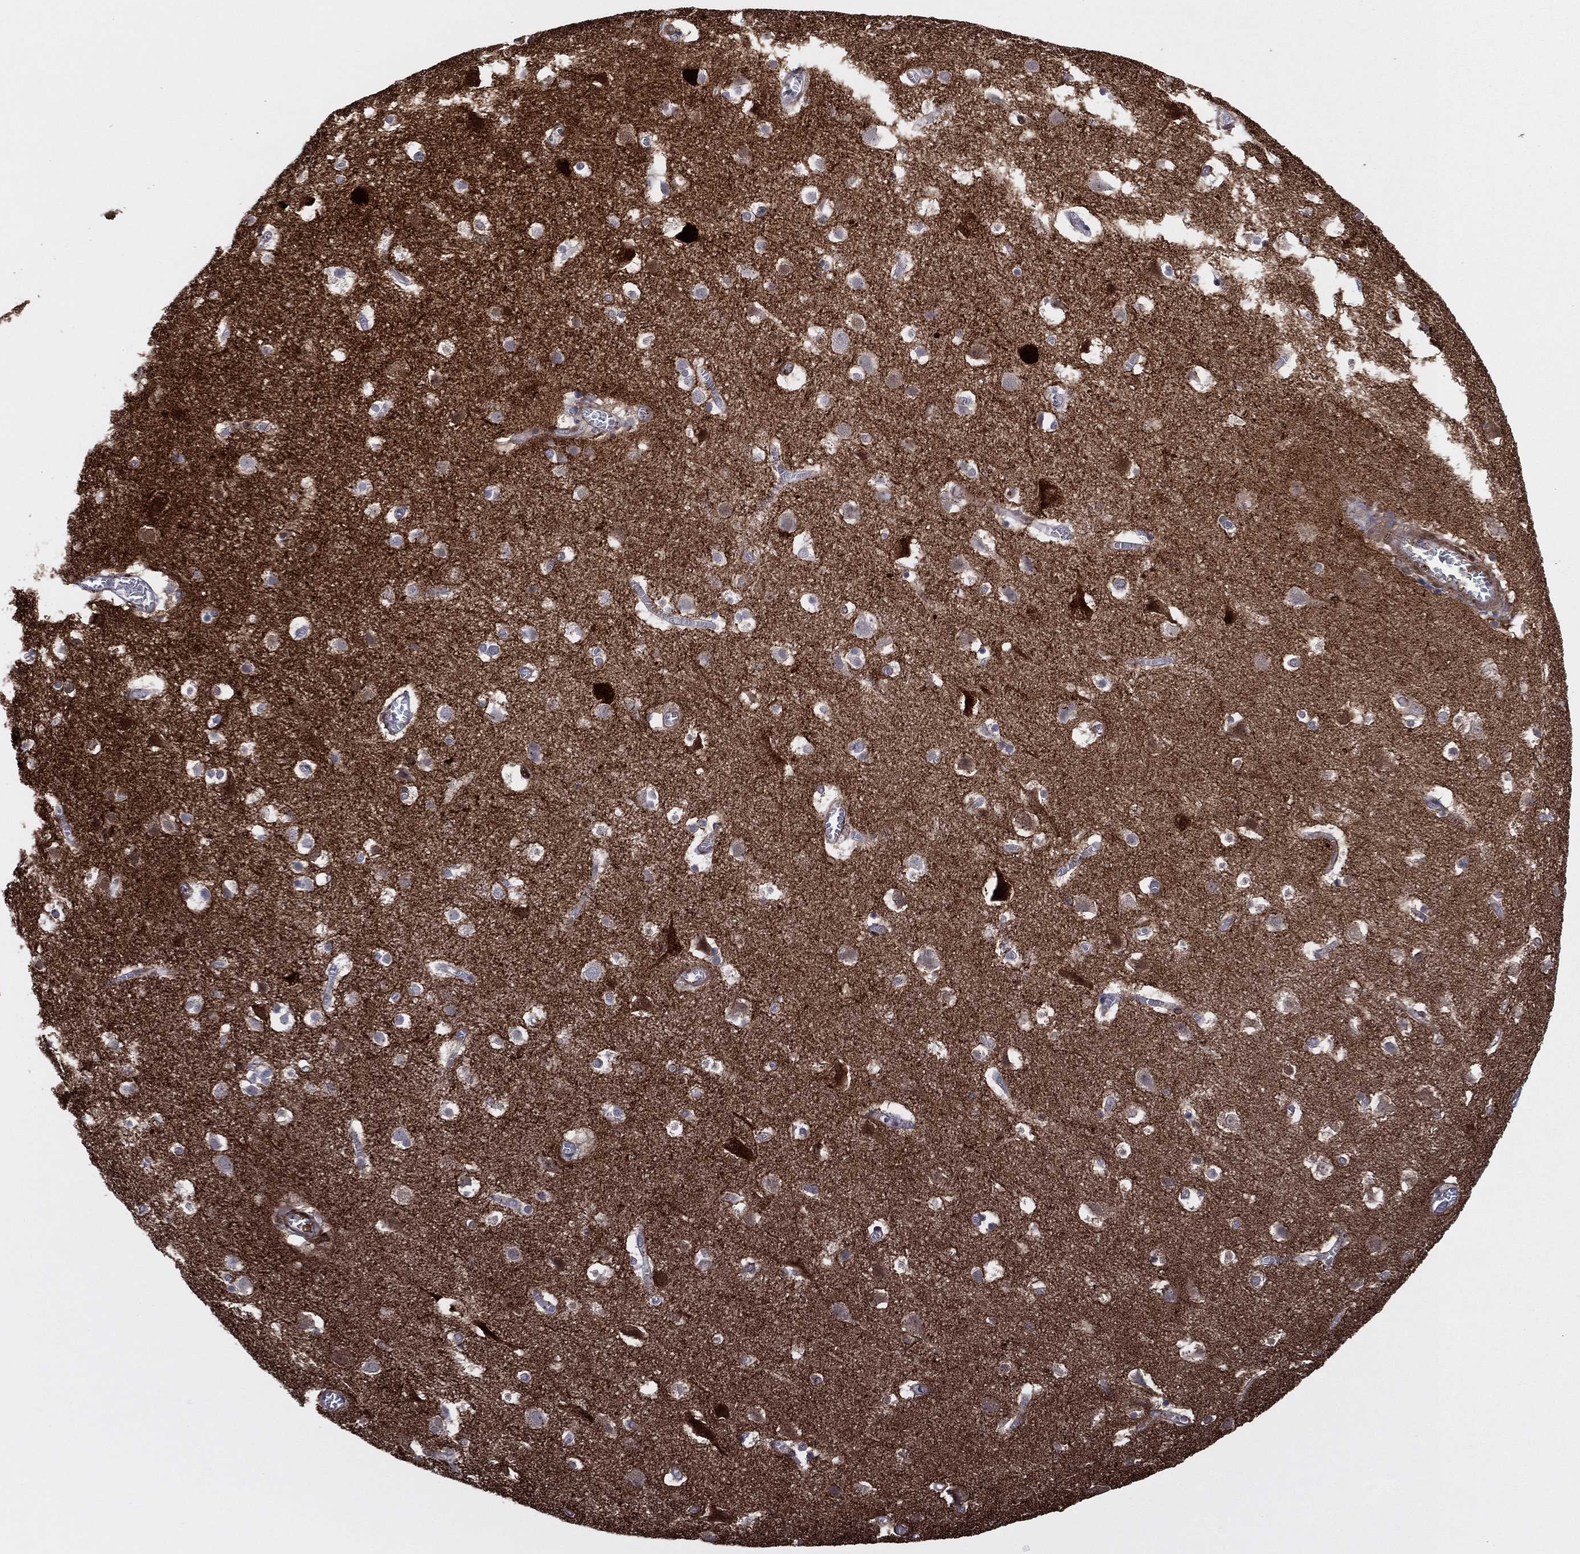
{"staining": {"intensity": "moderate", "quantity": "<25%", "location": "cytoplasmic/membranous,nuclear"}, "tissue": "cerebral cortex", "cell_type": "Endothelial cells", "image_type": "normal", "snomed": [{"axis": "morphology", "description": "Normal tissue, NOS"}, {"axis": "topography", "description": "Cerebral cortex"}], "caption": "Immunohistochemical staining of normal human cerebral cortex shows moderate cytoplasmic/membranous,nuclear protein staining in approximately <25% of endothelial cells. The staining was performed using DAB (3,3'-diaminobenzidine), with brown indicating positive protein expression. Nuclei are stained blue with hematoxylin.", "gene": "SNCG", "patient": {"sex": "male", "age": 59}}